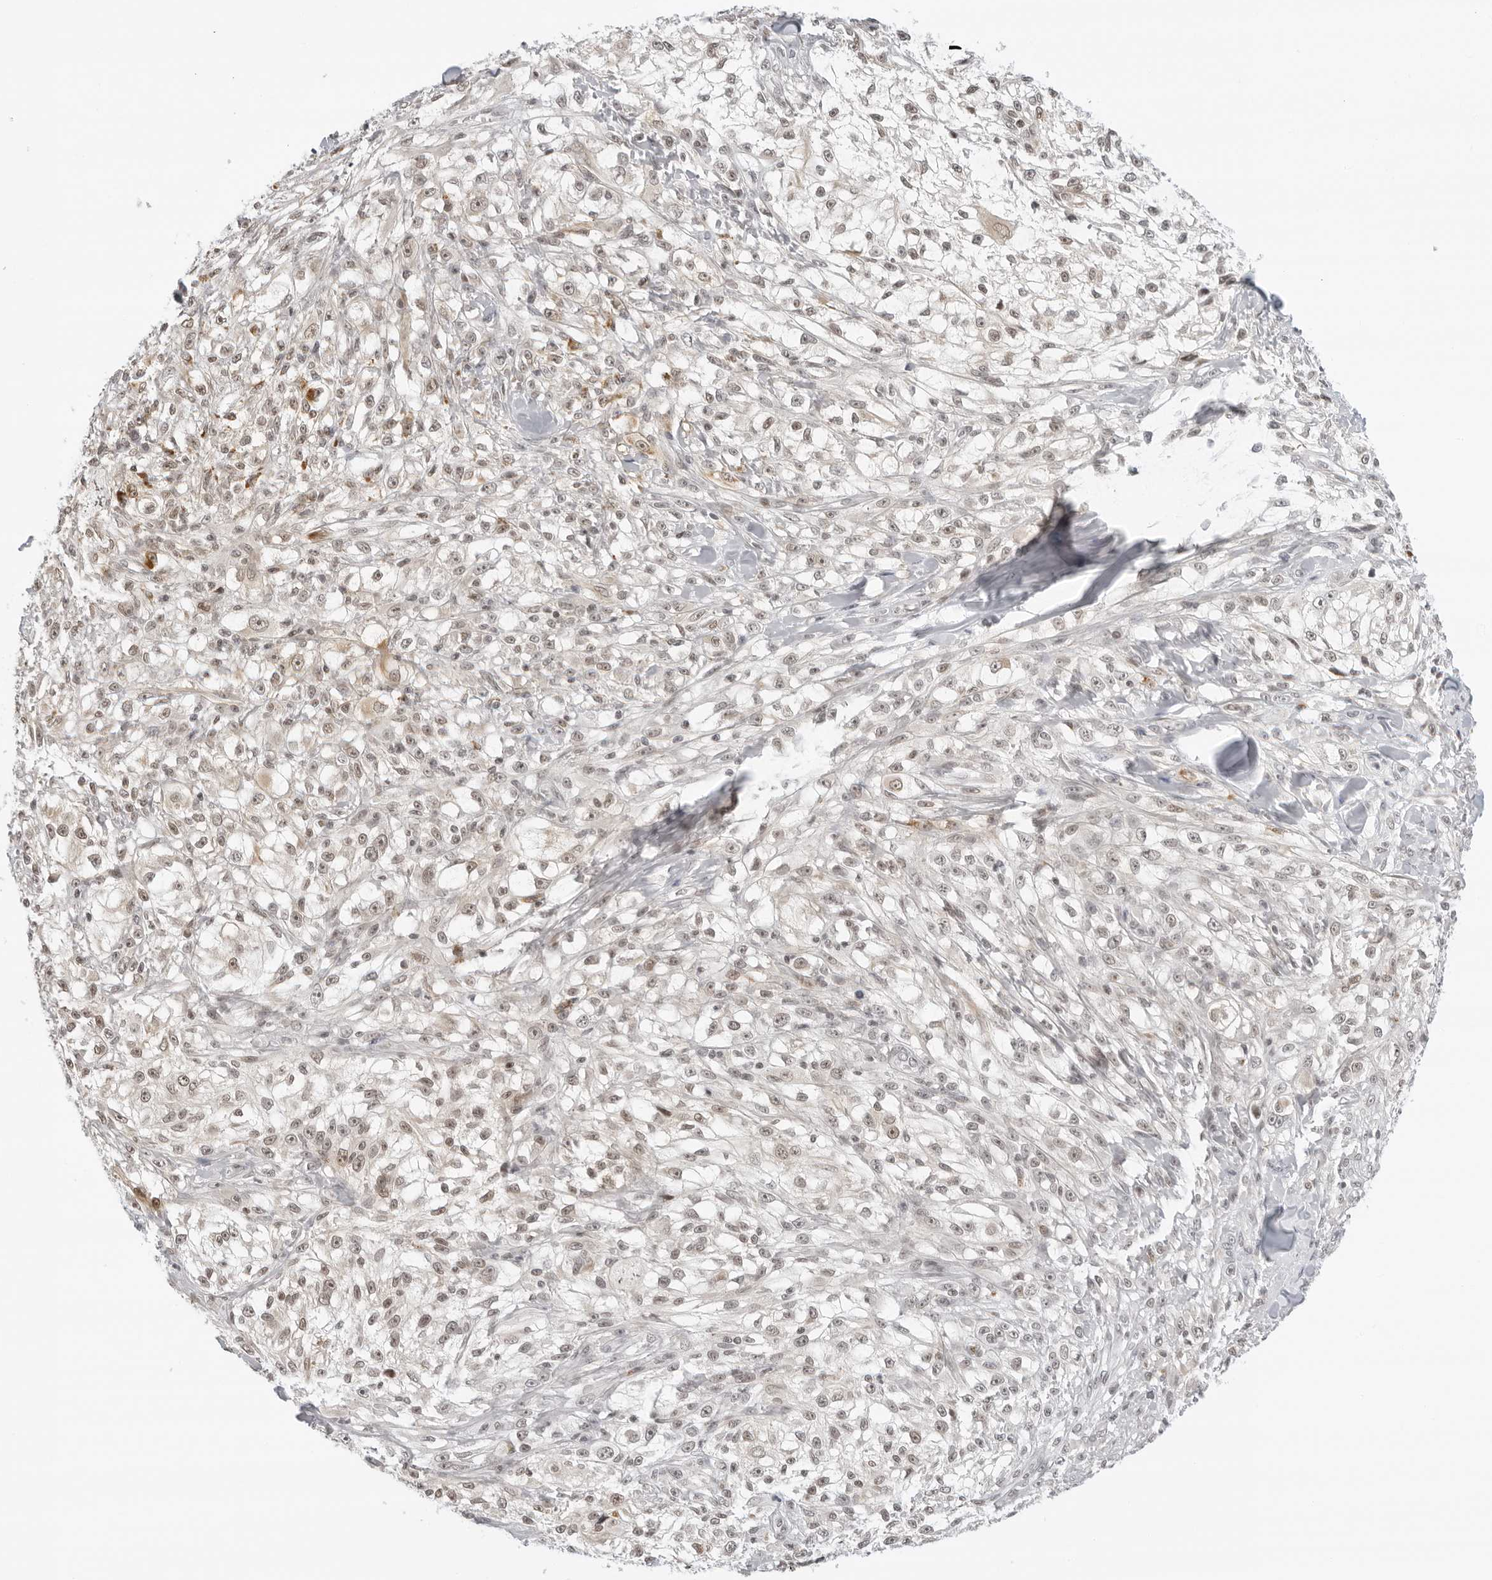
{"staining": {"intensity": "weak", "quantity": ">75%", "location": "nuclear"}, "tissue": "melanoma", "cell_type": "Tumor cells", "image_type": "cancer", "snomed": [{"axis": "morphology", "description": "Malignant melanoma, NOS"}, {"axis": "topography", "description": "Skin of head"}], "caption": "Protein analysis of melanoma tissue exhibits weak nuclear expression in approximately >75% of tumor cells.", "gene": "MSH6", "patient": {"sex": "male", "age": 83}}